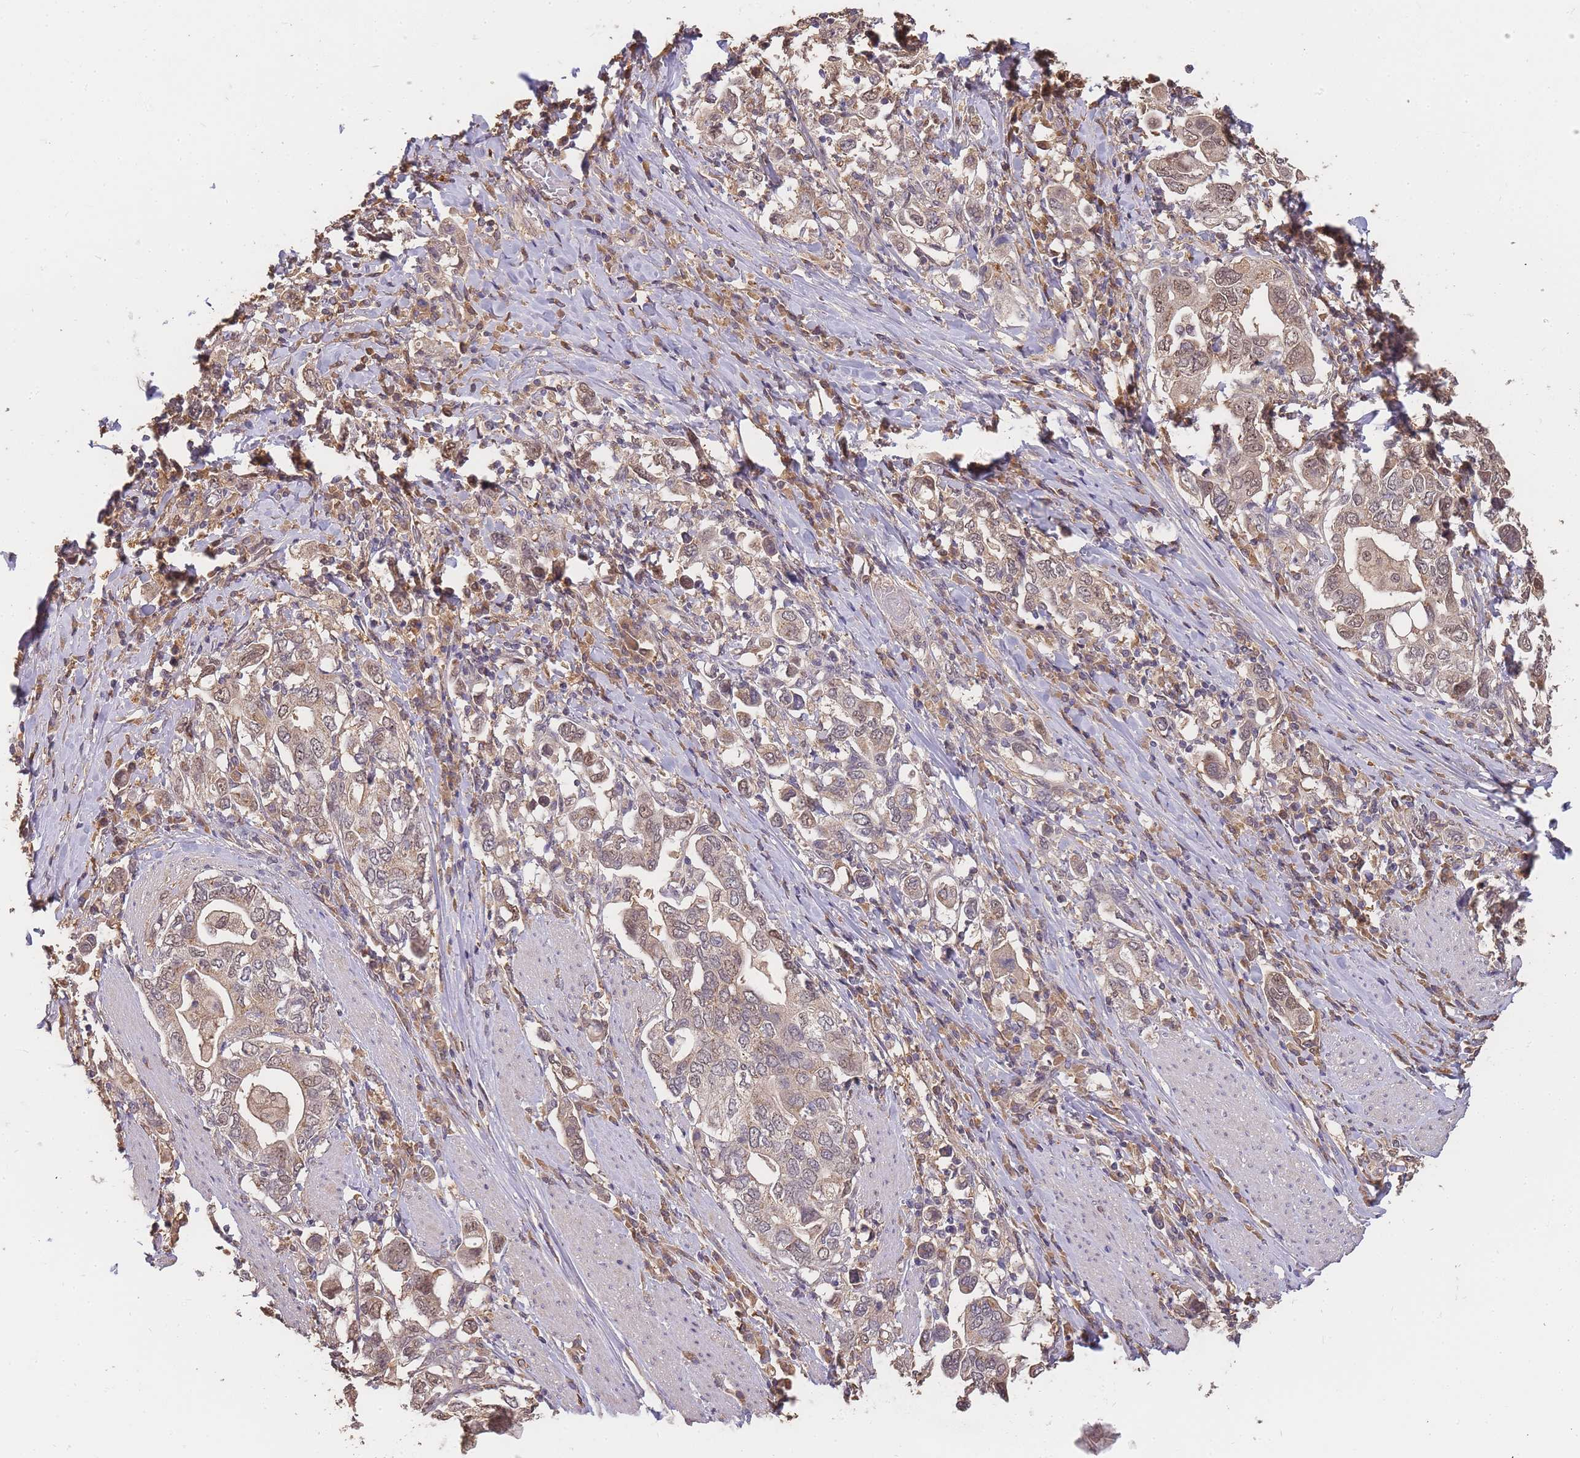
{"staining": {"intensity": "weak", "quantity": "25%-75%", "location": "nuclear"}, "tissue": "stomach cancer", "cell_type": "Tumor cells", "image_type": "cancer", "snomed": [{"axis": "morphology", "description": "Adenocarcinoma, NOS"}, {"axis": "topography", "description": "Stomach, upper"}, {"axis": "topography", "description": "Stomach"}], "caption": "Immunohistochemical staining of human stomach cancer (adenocarcinoma) demonstrates weak nuclear protein staining in approximately 25%-75% of tumor cells.", "gene": "CDKN2AIPNL", "patient": {"sex": "male", "age": 62}}